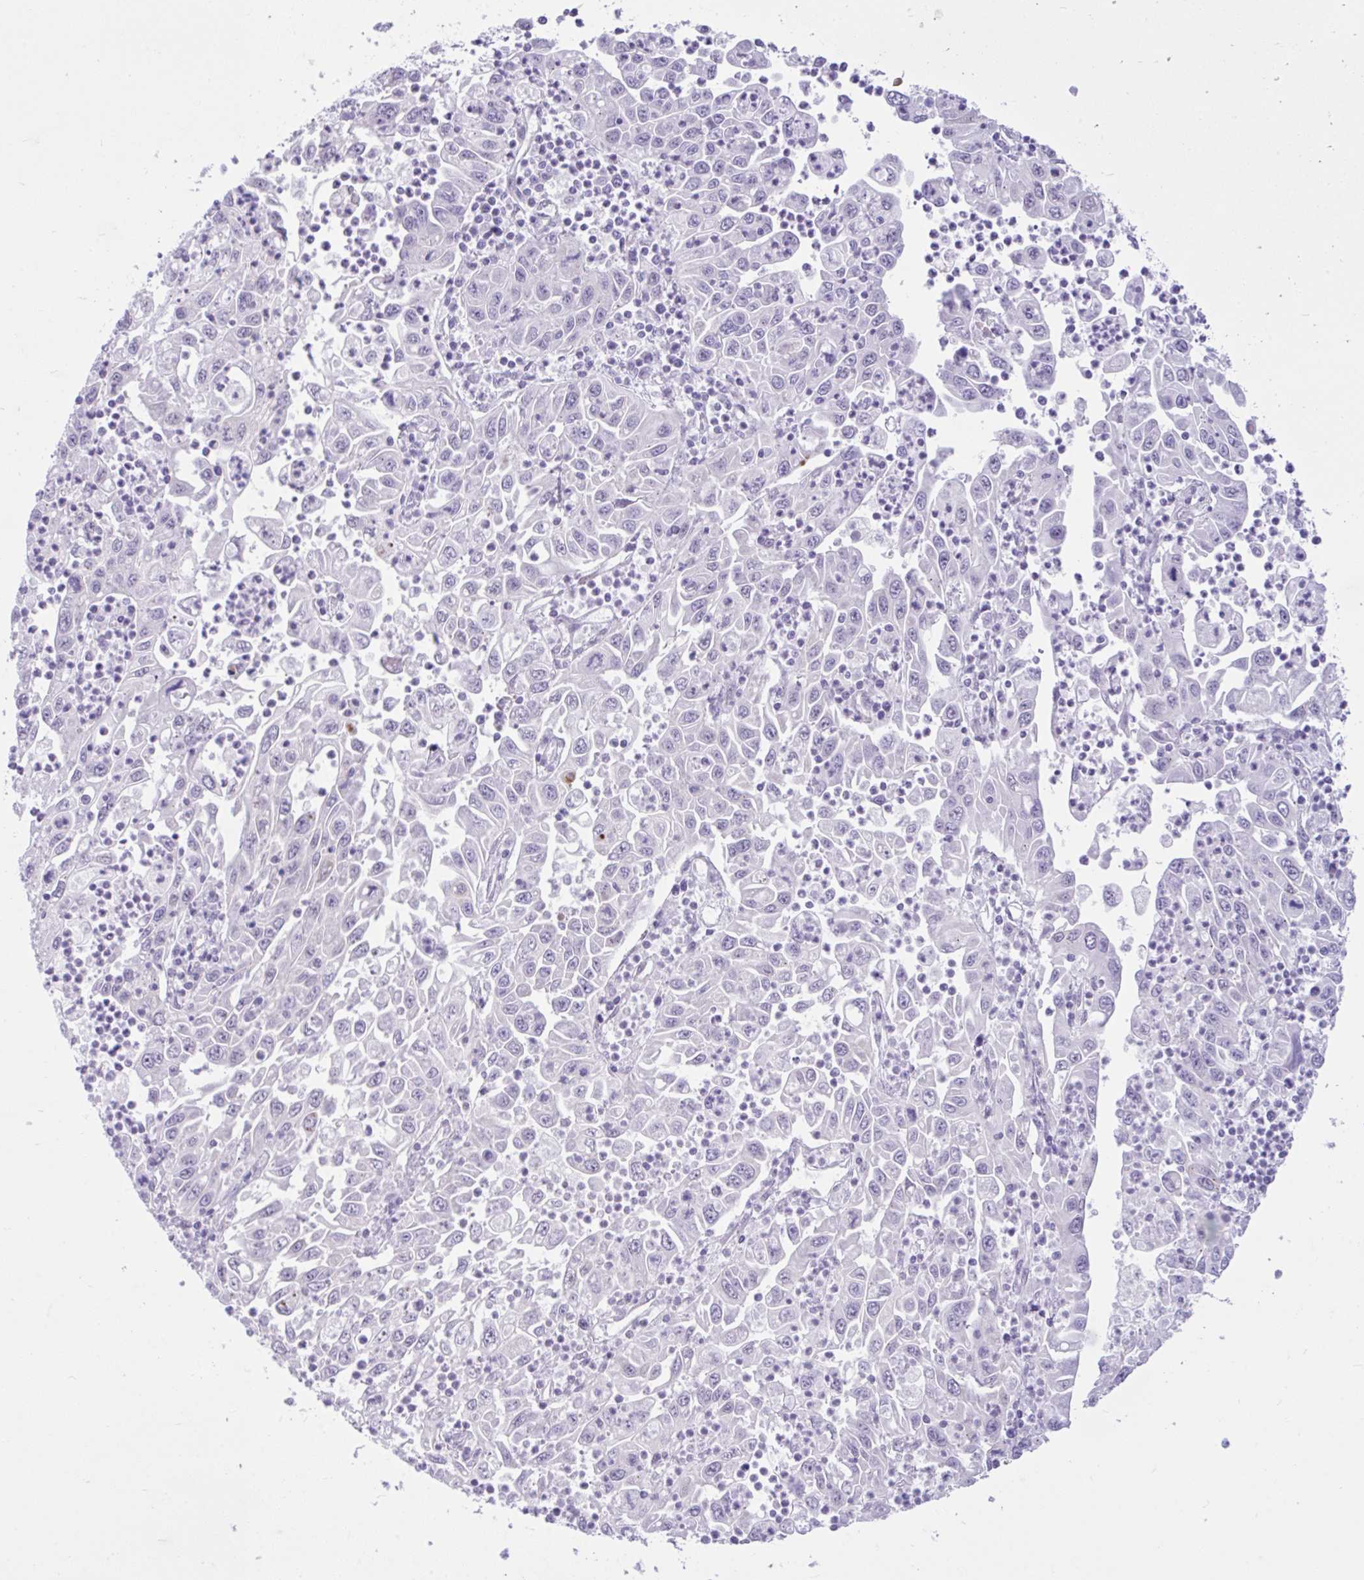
{"staining": {"intensity": "negative", "quantity": "none", "location": "none"}, "tissue": "endometrial cancer", "cell_type": "Tumor cells", "image_type": "cancer", "snomed": [{"axis": "morphology", "description": "Adenocarcinoma, NOS"}, {"axis": "topography", "description": "Uterus"}], "caption": "This micrograph is of endometrial cancer stained with immunohistochemistry (IHC) to label a protein in brown with the nuclei are counter-stained blue. There is no staining in tumor cells.", "gene": "REEP1", "patient": {"sex": "female", "age": 62}}